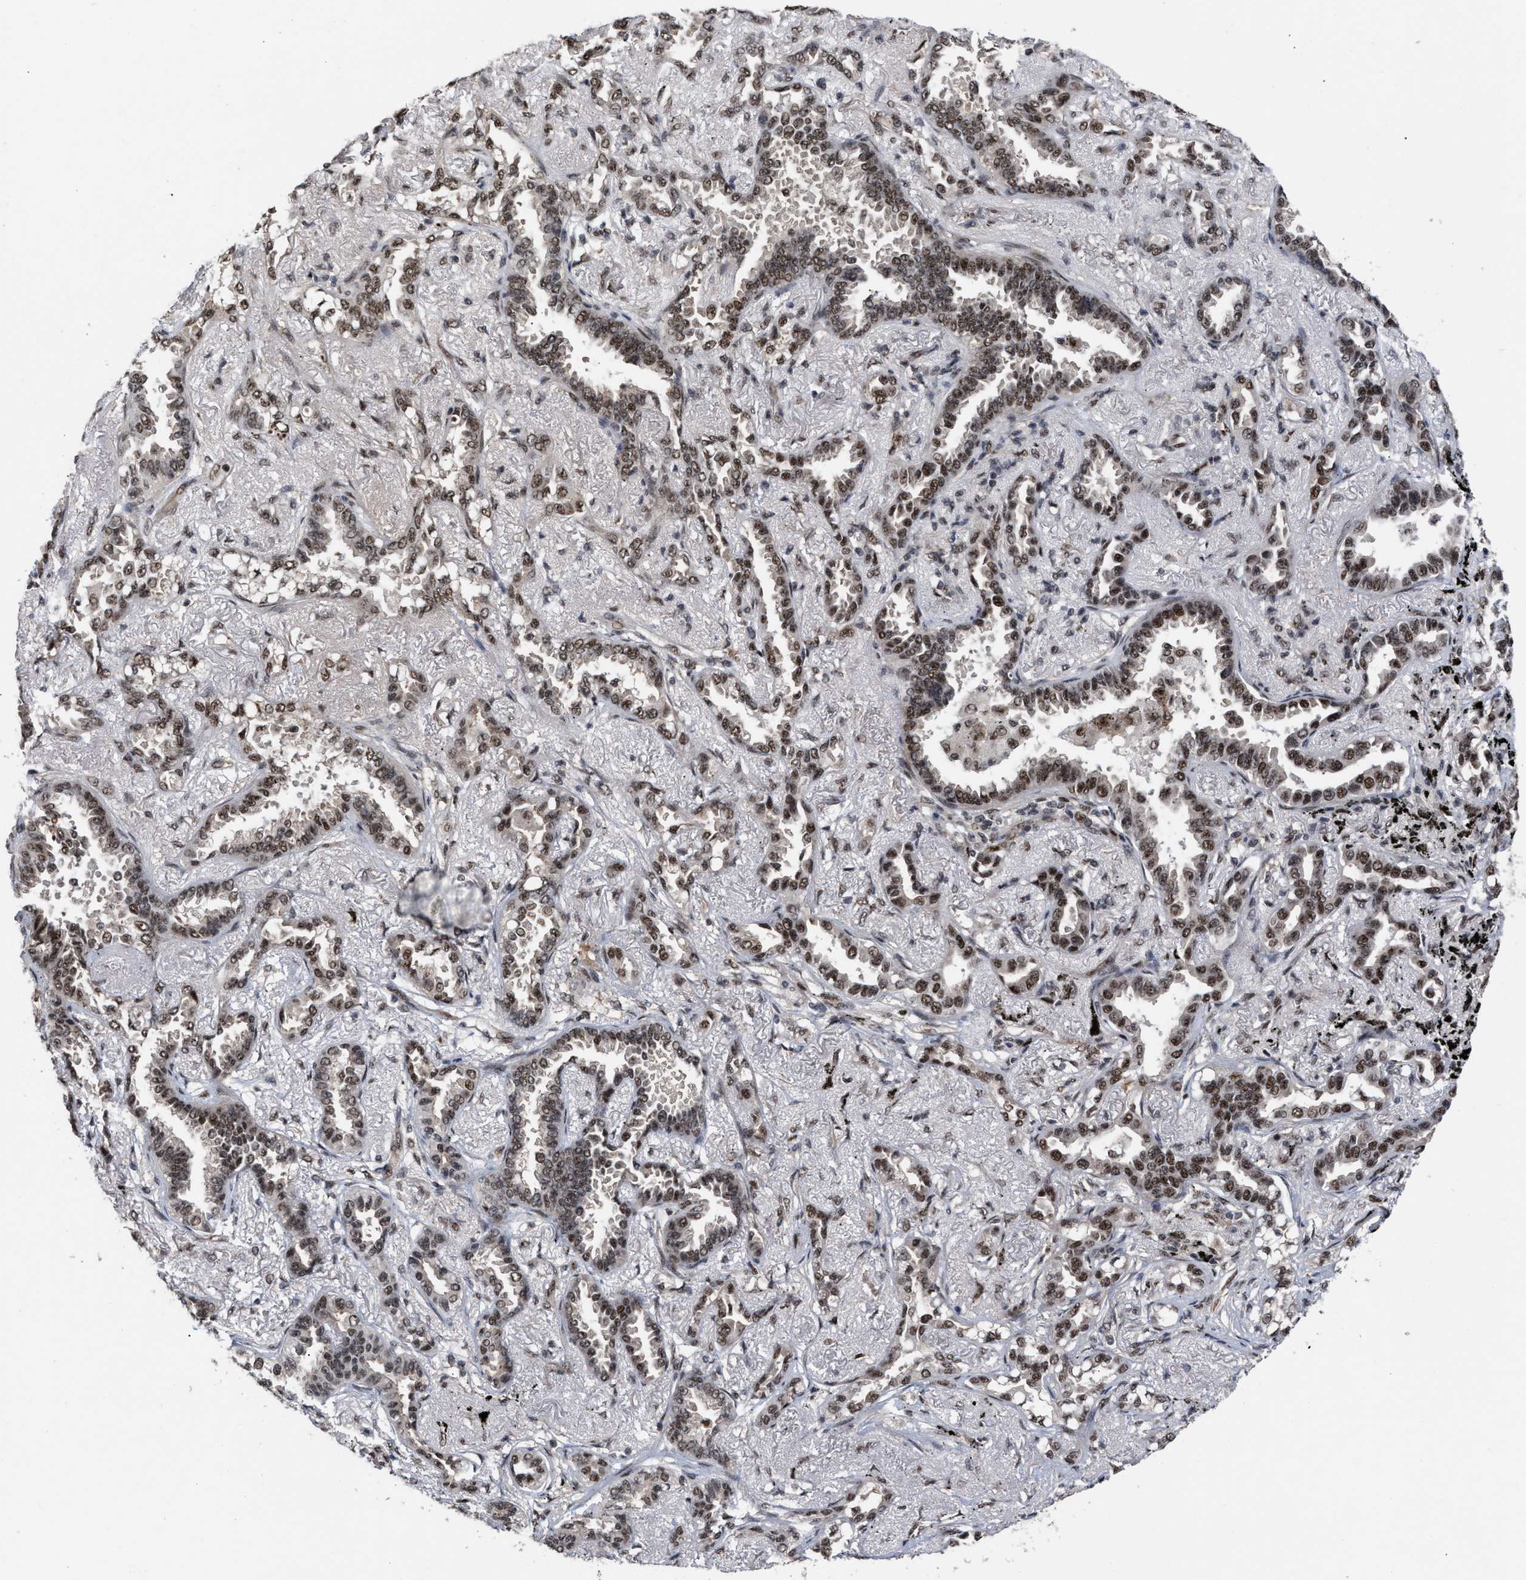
{"staining": {"intensity": "strong", "quantity": "25%-75%", "location": "nuclear"}, "tissue": "lung cancer", "cell_type": "Tumor cells", "image_type": "cancer", "snomed": [{"axis": "morphology", "description": "Adenocarcinoma, NOS"}, {"axis": "topography", "description": "Lung"}], "caption": "A brown stain highlights strong nuclear expression of a protein in lung cancer (adenocarcinoma) tumor cells.", "gene": "EIF4A3", "patient": {"sex": "male", "age": 59}}